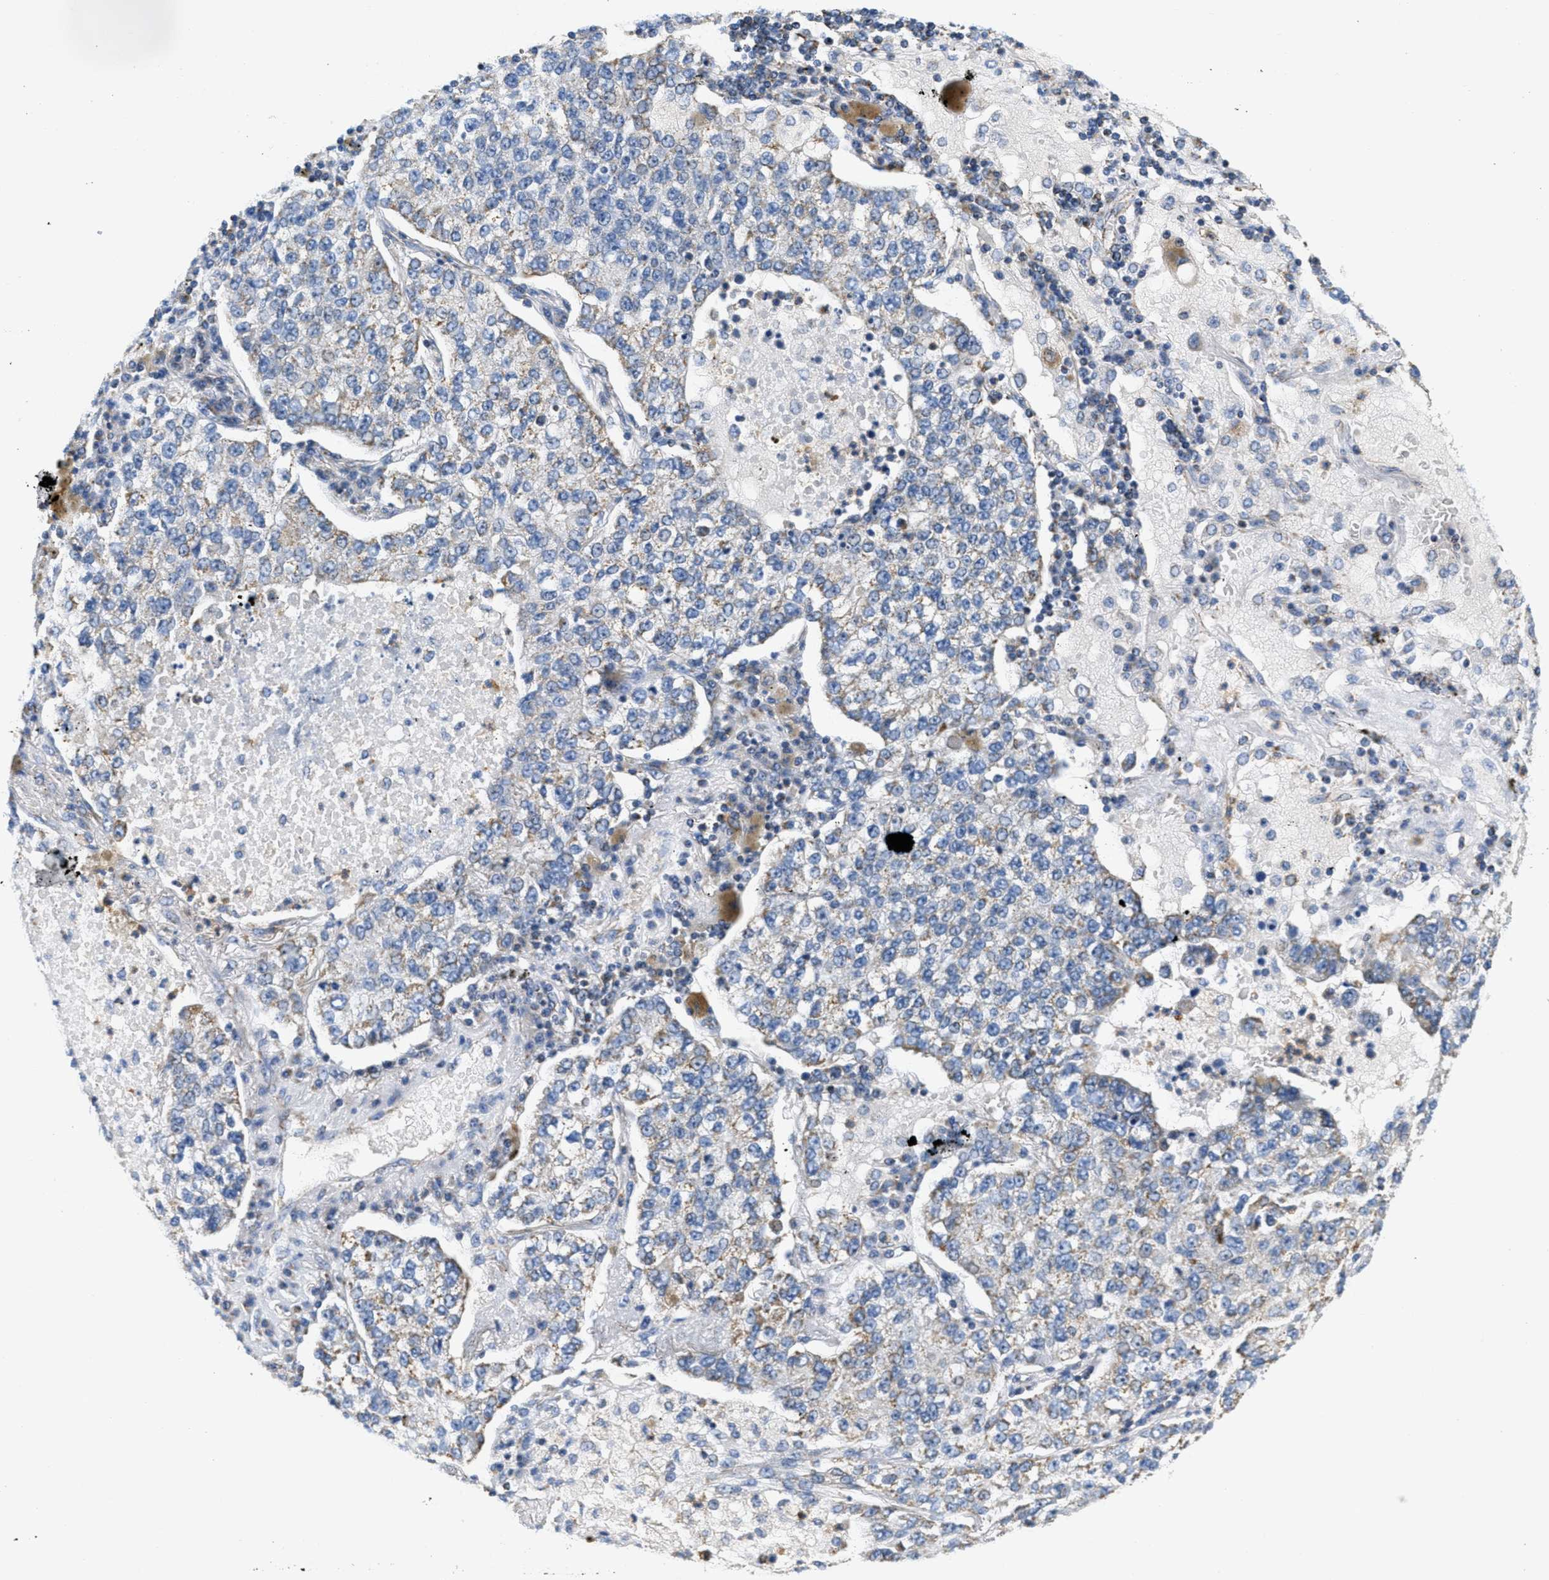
{"staining": {"intensity": "weak", "quantity": "25%-75%", "location": "cytoplasmic/membranous"}, "tissue": "lung cancer", "cell_type": "Tumor cells", "image_type": "cancer", "snomed": [{"axis": "morphology", "description": "Adenocarcinoma, NOS"}, {"axis": "topography", "description": "Lung"}], "caption": "Brown immunohistochemical staining in lung adenocarcinoma demonstrates weak cytoplasmic/membranous expression in approximately 25%-75% of tumor cells.", "gene": "KCNJ5", "patient": {"sex": "male", "age": 49}}